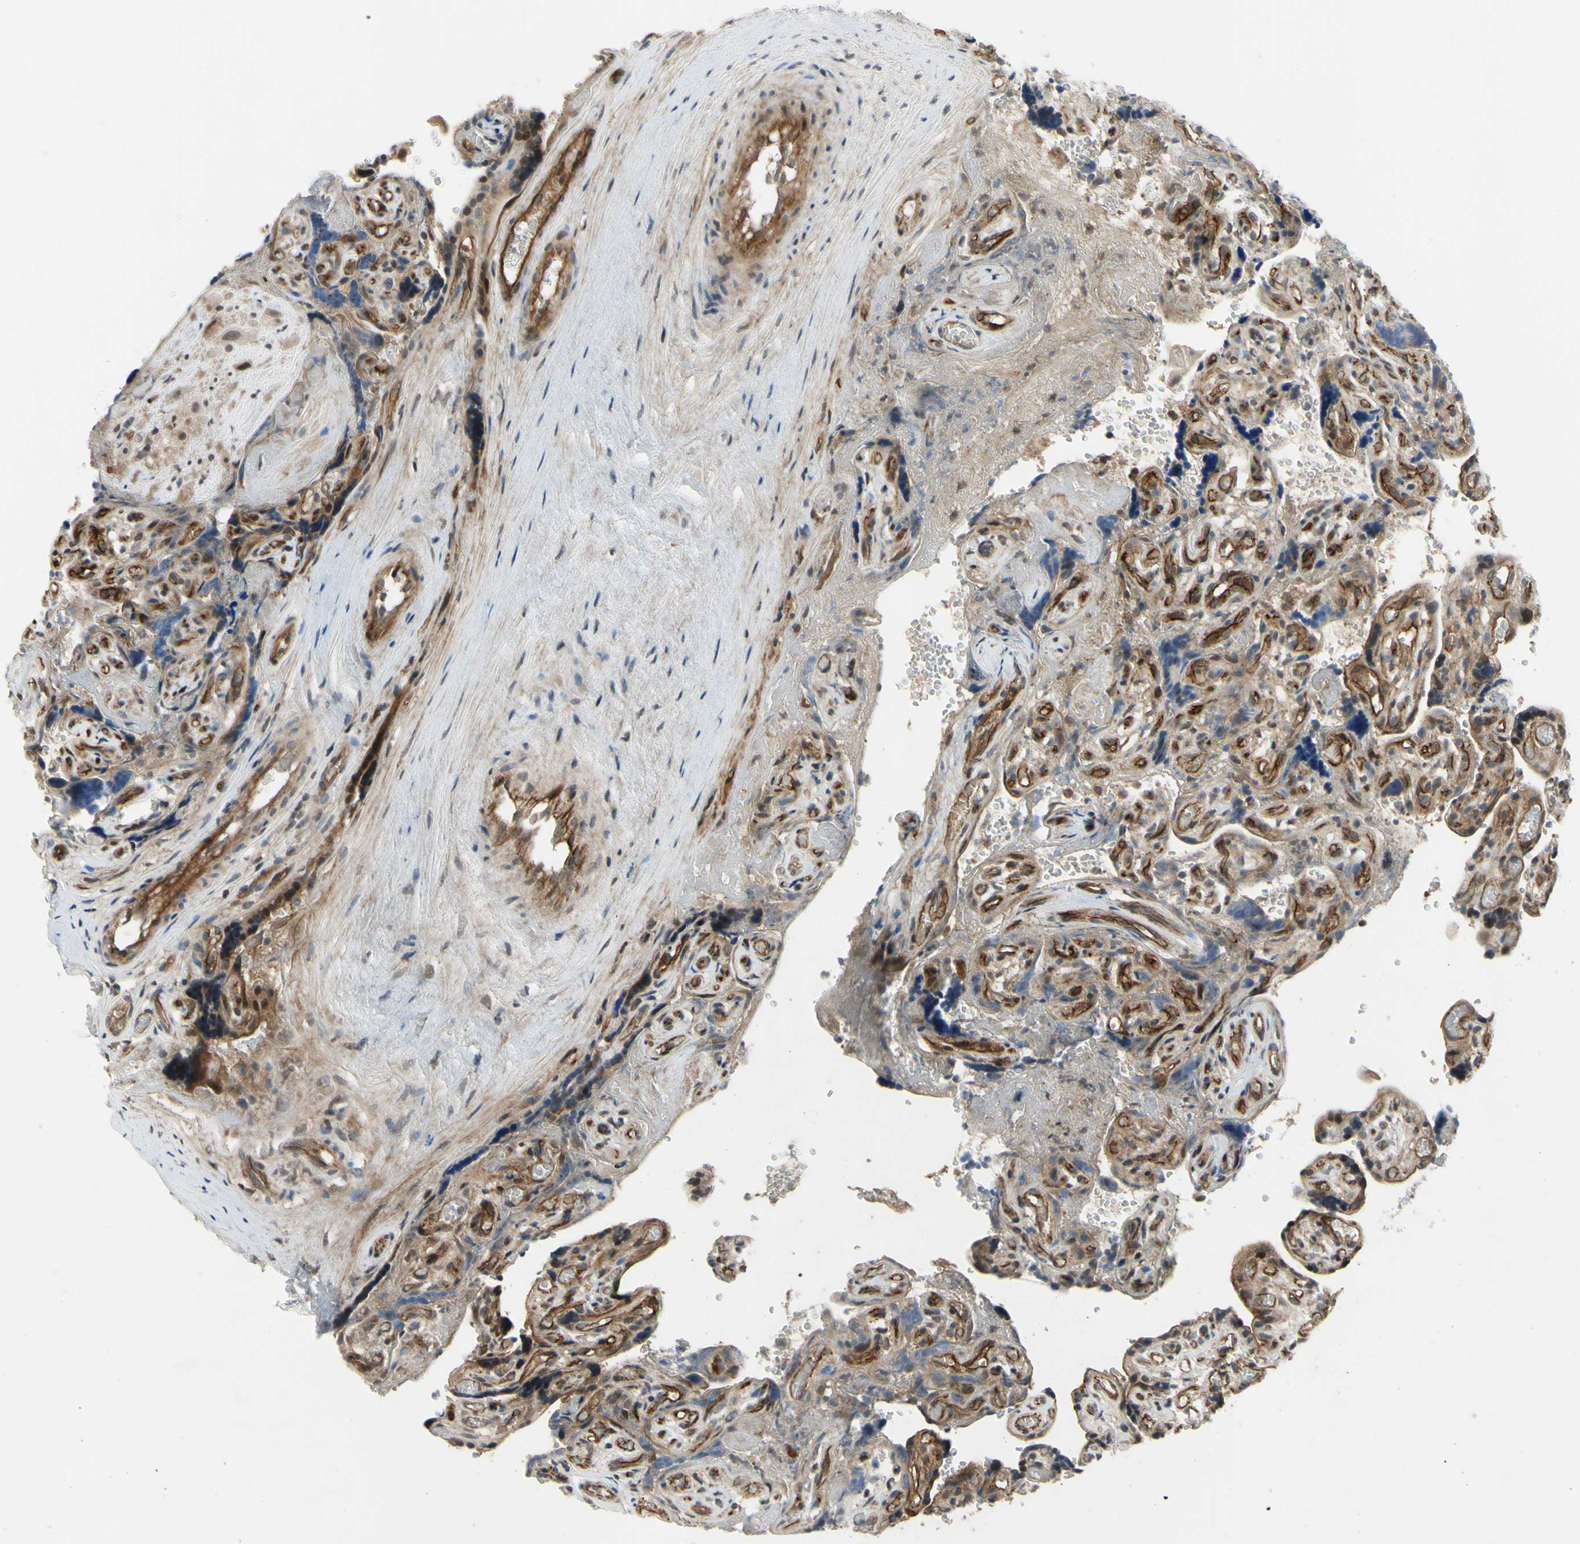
{"staining": {"intensity": "moderate", "quantity": ">75%", "location": "cytoplasmic/membranous,nuclear"}, "tissue": "placenta", "cell_type": "Trophoblastic cells", "image_type": "normal", "snomed": [{"axis": "morphology", "description": "Normal tissue, NOS"}, {"axis": "topography", "description": "Placenta"}], "caption": "Immunohistochemical staining of benign human placenta demonstrates >75% levels of moderate cytoplasmic/membranous,nuclear protein positivity in approximately >75% of trophoblastic cells.", "gene": "COMMD9", "patient": {"sex": "female", "age": 30}}